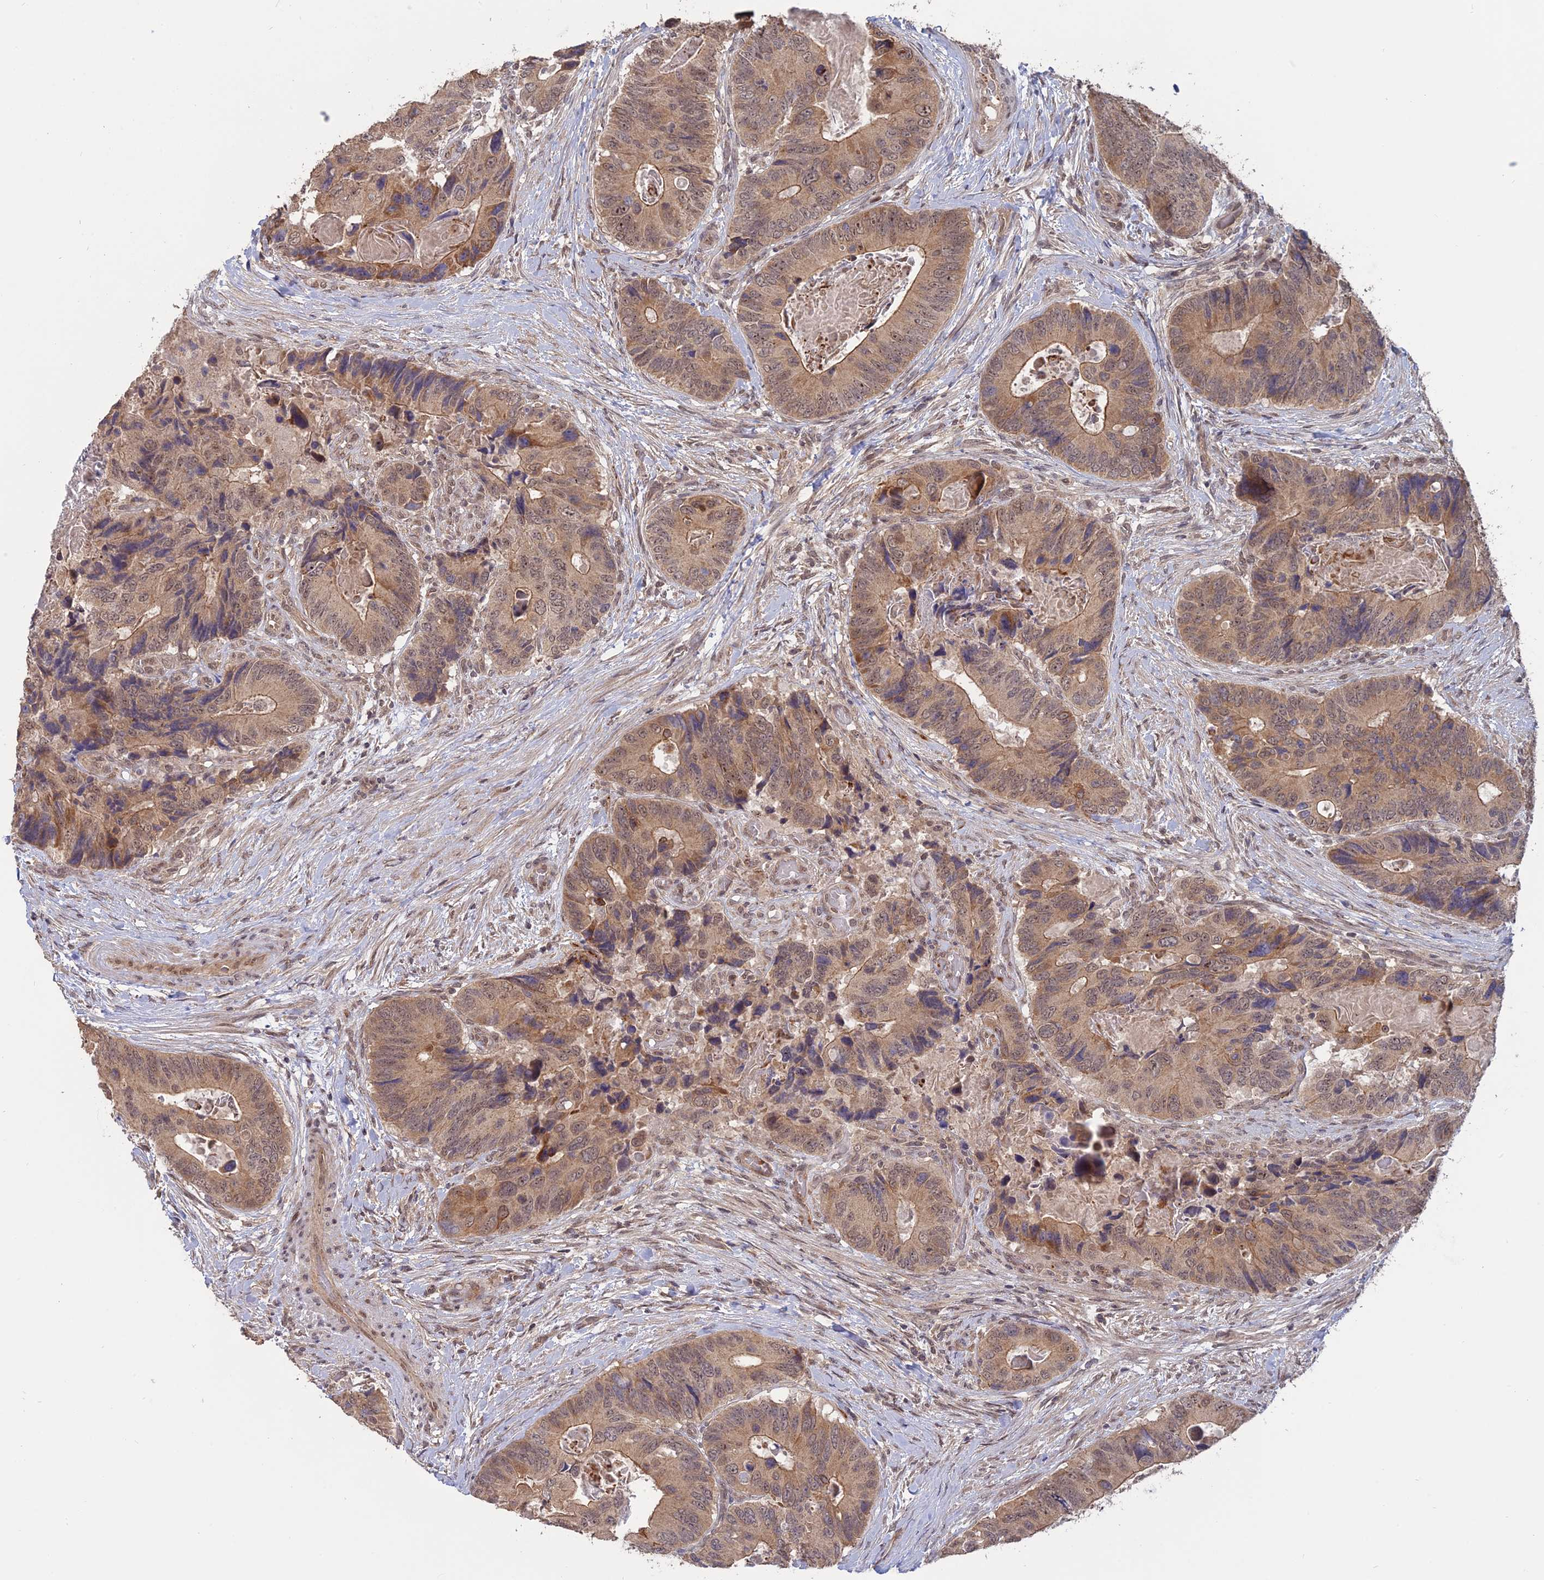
{"staining": {"intensity": "moderate", "quantity": "25%-75%", "location": "cytoplasmic/membranous,nuclear"}, "tissue": "colorectal cancer", "cell_type": "Tumor cells", "image_type": "cancer", "snomed": [{"axis": "morphology", "description": "Adenocarcinoma, NOS"}, {"axis": "topography", "description": "Colon"}], "caption": "DAB immunohistochemical staining of colorectal cancer (adenocarcinoma) exhibits moderate cytoplasmic/membranous and nuclear protein expression in approximately 25%-75% of tumor cells.", "gene": "PKIG", "patient": {"sex": "male", "age": 84}}